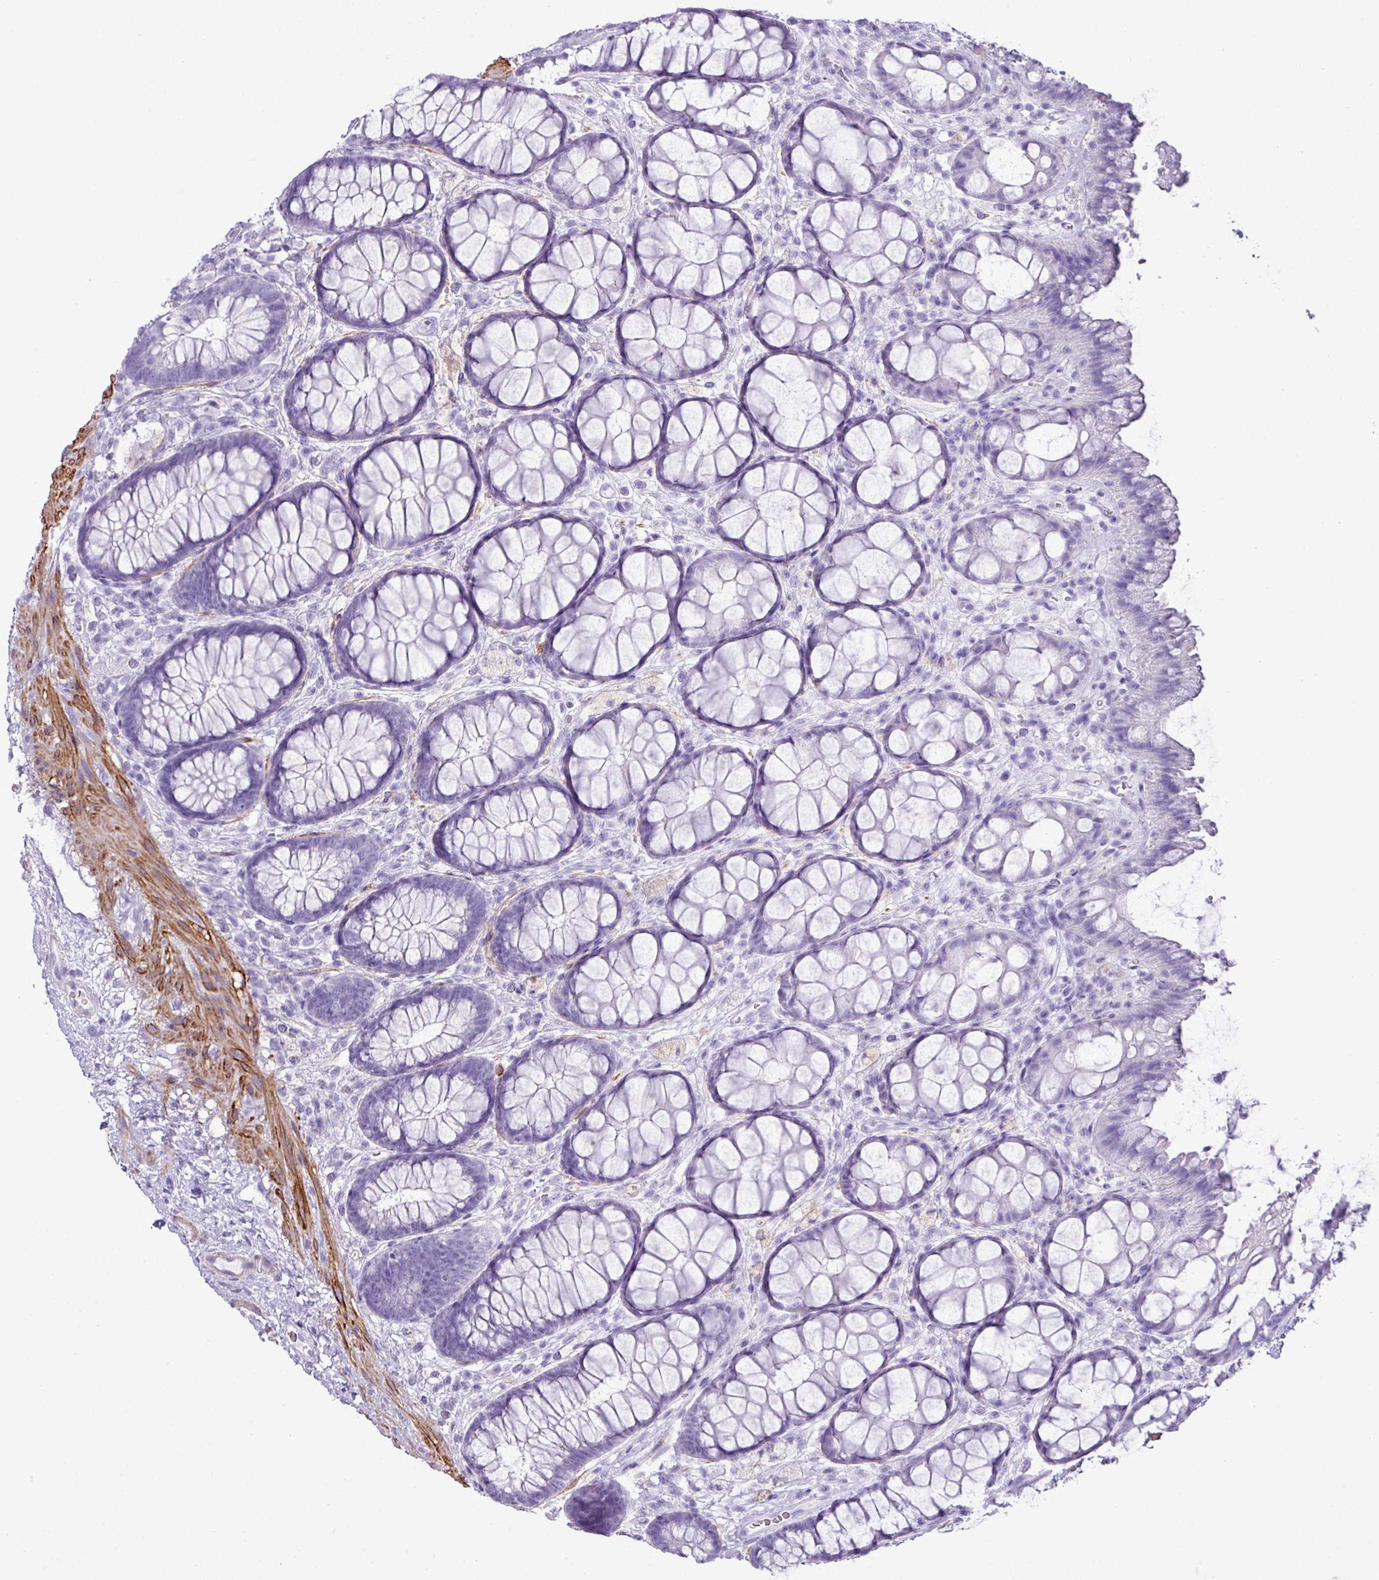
{"staining": {"intensity": "negative", "quantity": "none", "location": "none"}, "tissue": "rectum", "cell_type": "Glandular cells", "image_type": "normal", "snomed": [{"axis": "morphology", "description": "Normal tissue, NOS"}, {"axis": "topography", "description": "Rectum"}], "caption": "Glandular cells show no significant protein expression in normal rectum. (DAB (3,3'-diaminobenzidine) IHC, high magnification).", "gene": "ZSCAN5A", "patient": {"sex": "female", "age": 67}}